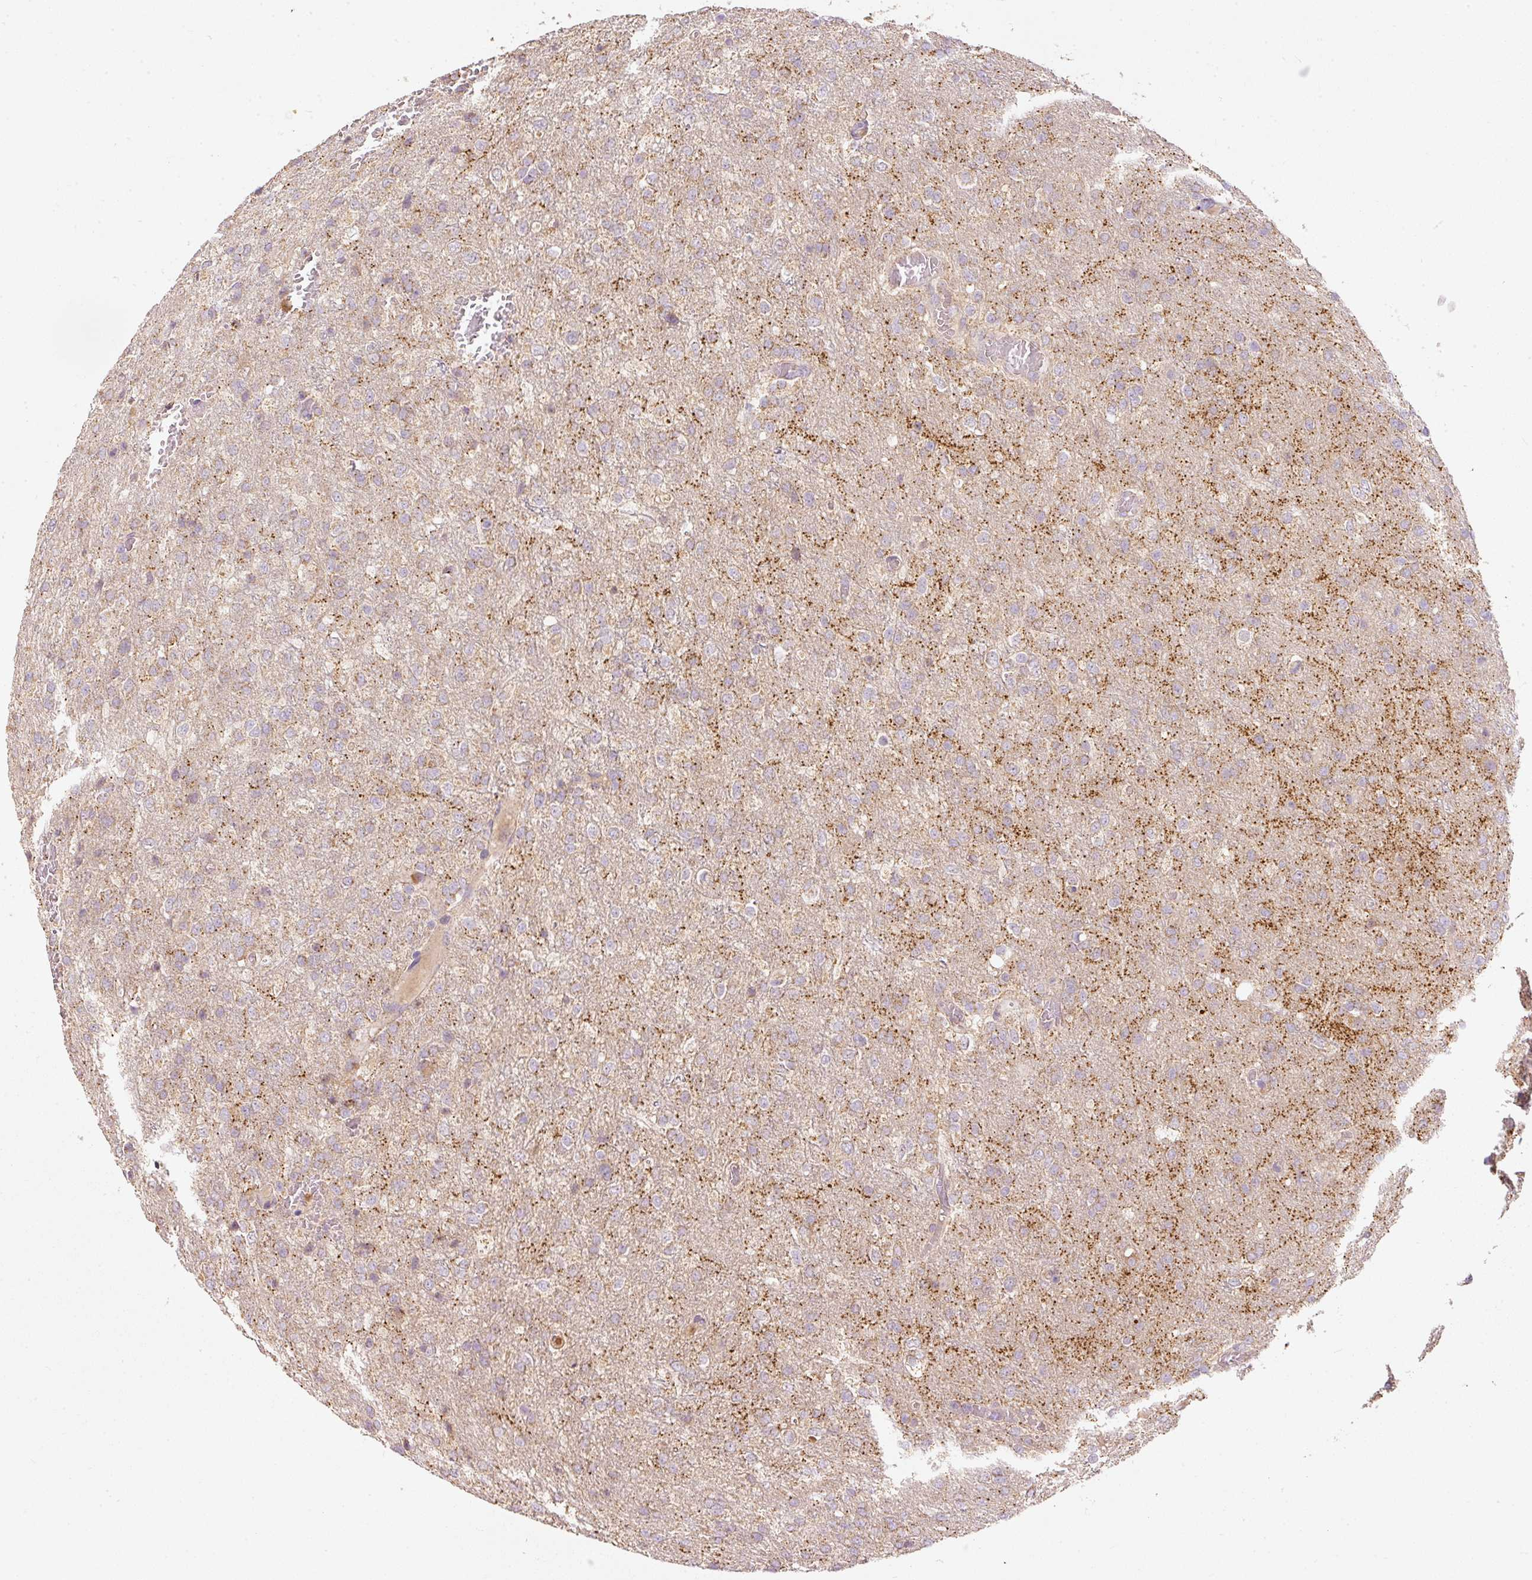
{"staining": {"intensity": "weak", "quantity": "25%-75%", "location": "cytoplasmic/membranous"}, "tissue": "glioma", "cell_type": "Tumor cells", "image_type": "cancer", "snomed": [{"axis": "morphology", "description": "Glioma, malignant, High grade"}, {"axis": "topography", "description": "Brain"}], "caption": "This histopathology image demonstrates immunohistochemistry staining of human glioma, with low weak cytoplasmic/membranous staining in approximately 25%-75% of tumor cells.", "gene": "PSENEN", "patient": {"sex": "female", "age": 74}}